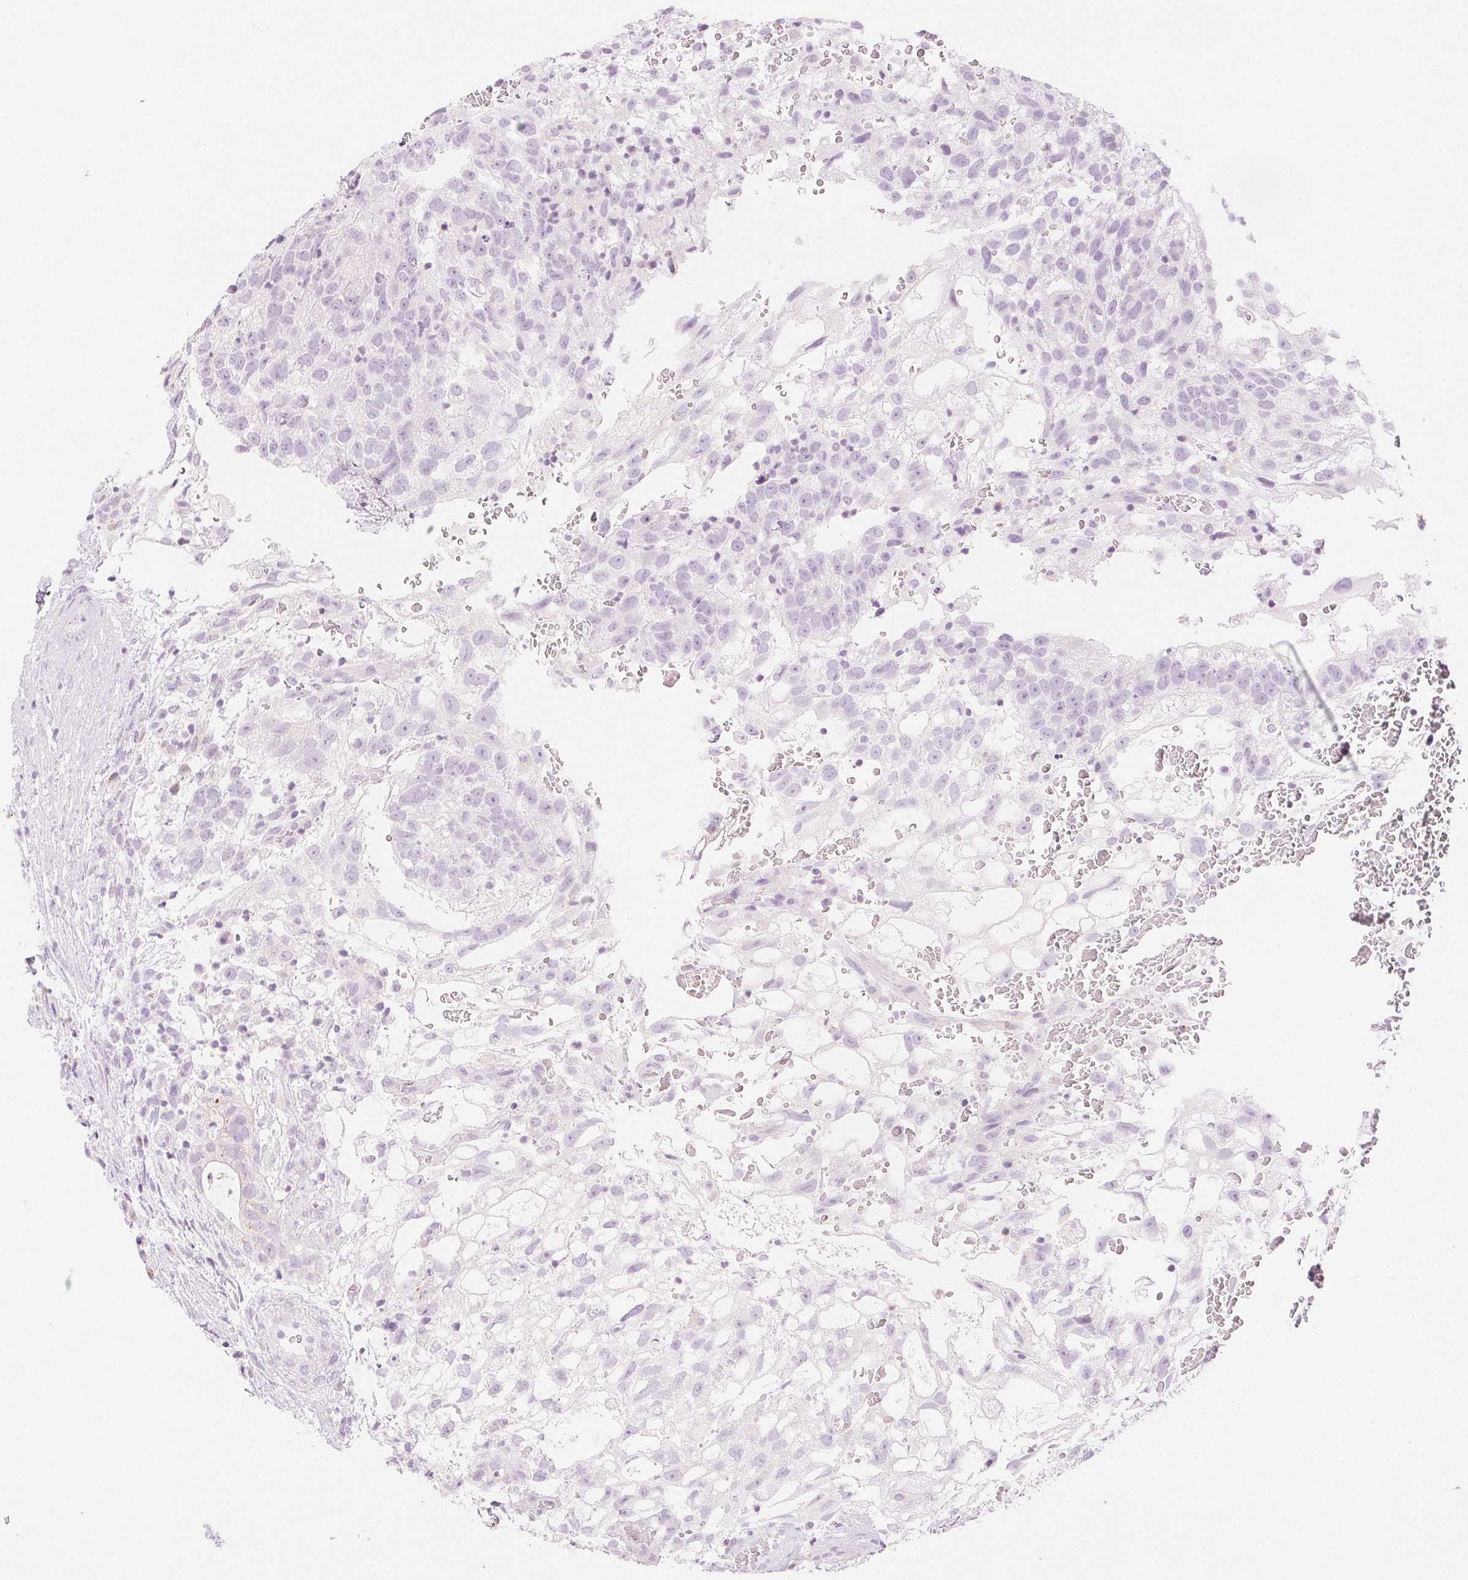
{"staining": {"intensity": "negative", "quantity": "none", "location": "none"}, "tissue": "testis cancer", "cell_type": "Tumor cells", "image_type": "cancer", "snomed": [{"axis": "morphology", "description": "Normal tissue, NOS"}, {"axis": "morphology", "description": "Carcinoma, Embryonal, NOS"}, {"axis": "topography", "description": "Testis"}], "caption": "Micrograph shows no significant protein positivity in tumor cells of testis cancer.", "gene": "SLC5A2", "patient": {"sex": "male", "age": 32}}